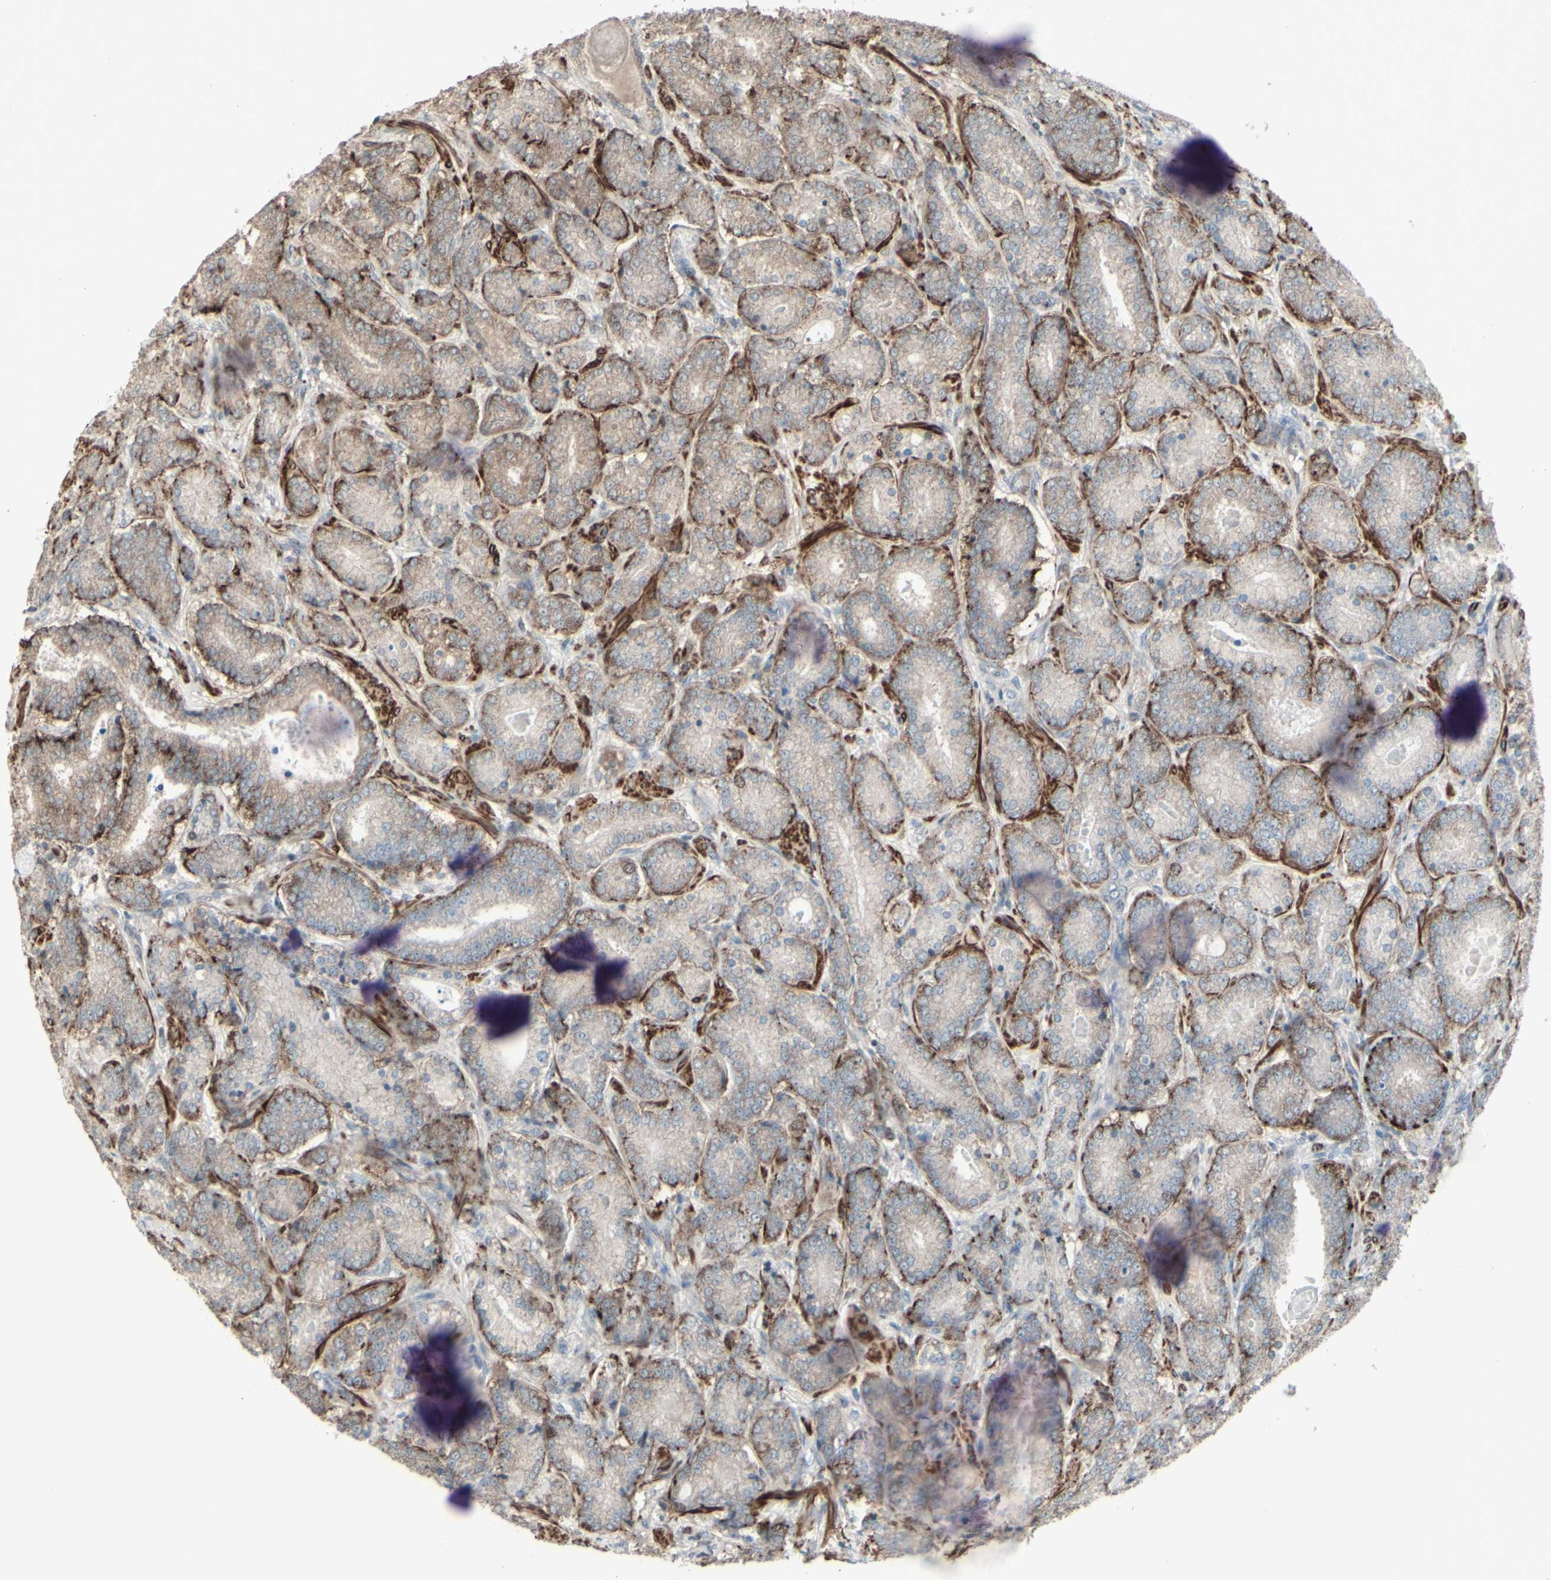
{"staining": {"intensity": "weak", "quantity": ">75%", "location": "cytoplasmic/membranous"}, "tissue": "prostate cancer", "cell_type": "Tumor cells", "image_type": "cancer", "snomed": [{"axis": "morphology", "description": "Adenocarcinoma, High grade"}, {"axis": "topography", "description": "Prostate"}], "caption": "This micrograph exhibits prostate cancer (high-grade adenocarcinoma) stained with IHC to label a protein in brown. The cytoplasmic/membranous of tumor cells show weak positivity for the protein. Nuclei are counter-stained blue.", "gene": "GMNN", "patient": {"sex": "male", "age": 61}}